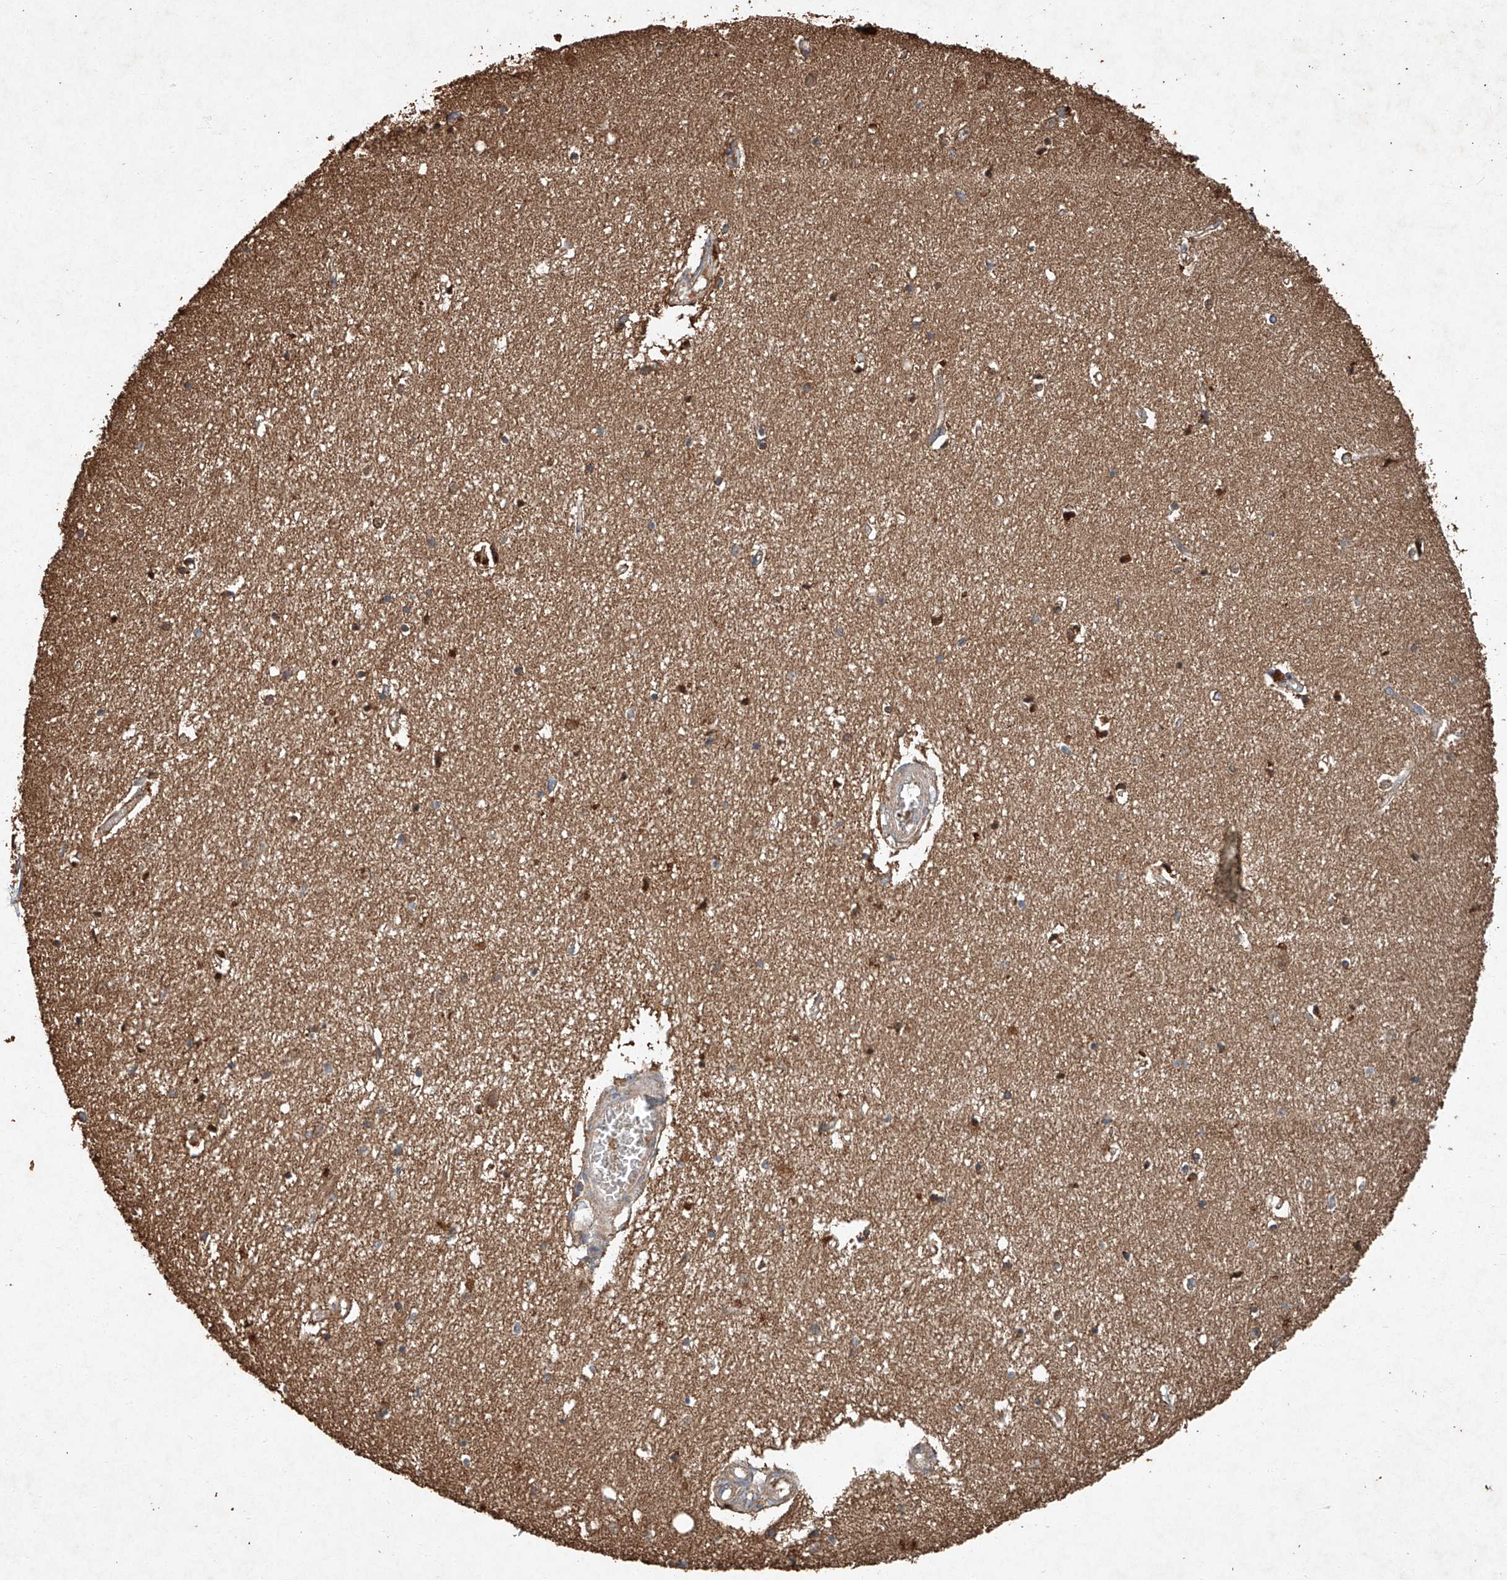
{"staining": {"intensity": "weak", "quantity": "25%-75%", "location": "cytoplasmic/membranous"}, "tissue": "hippocampus", "cell_type": "Glial cells", "image_type": "normal", "snomed": [{"axis": "morphology", "description": "Normal tissue, NOS"}, {"axis": "topography", "description": "Hippocampus"}], "caption": "IHC photomicrograph of benign hippocampus stained for a protein (brown), which exhibits low levels of weak cytoplasmic/membranous expression in about 25%-75% of glial cells.", "gene": "STK3", "patient": {"sex": "female", "age": 64}}